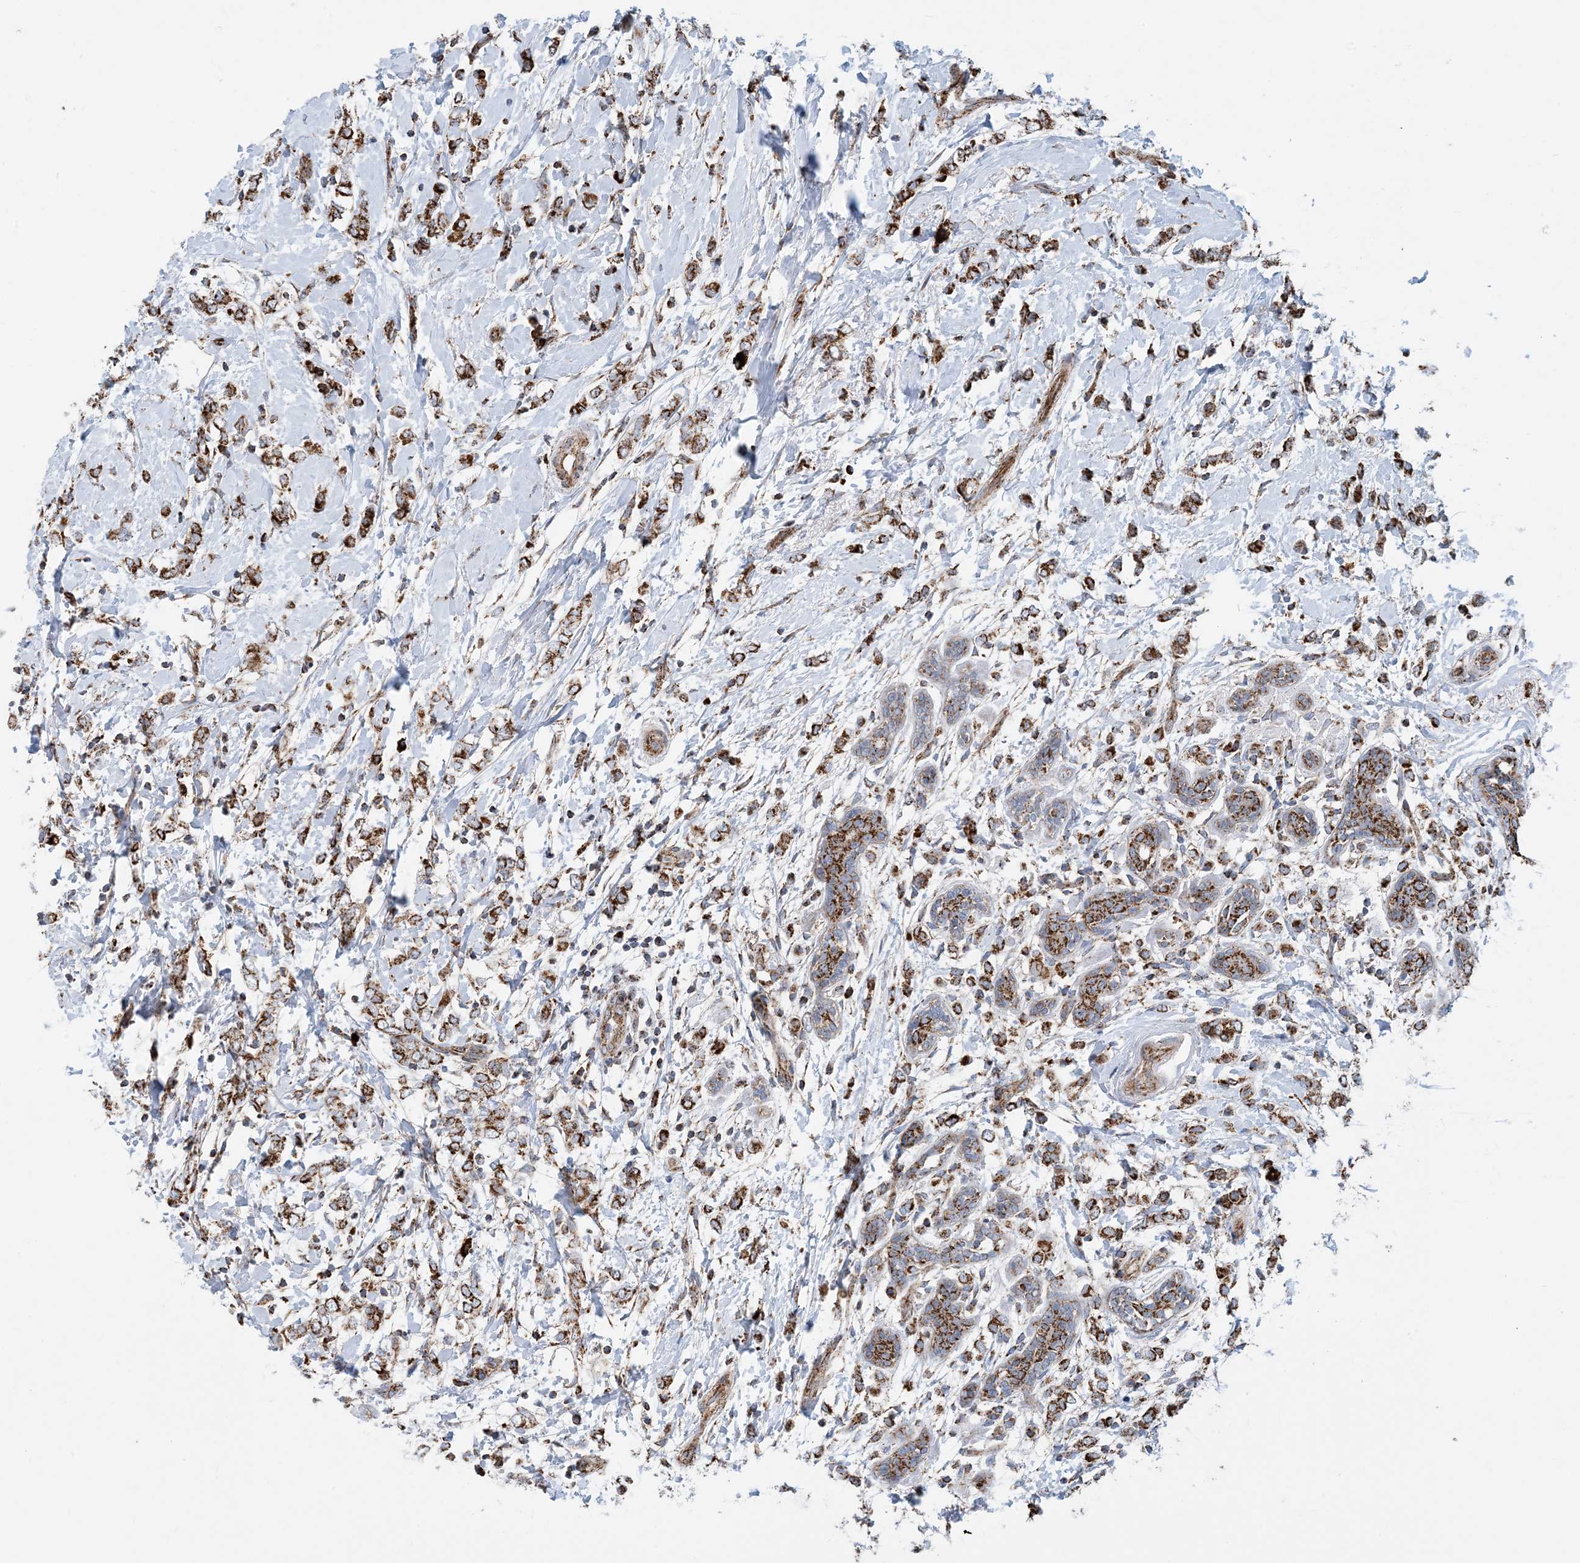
{"staining": {"intensity": "strong", "quantity": ">75%", "location": "cytoplasmic/membranous"}, "tissue": "breast cancer", "cell_type": "Tumor cells", "image_type": "cancer", "snomed": [{"axis": "morphology", "description": "Normal tissue, NOS"}, {"axis": "morphology", "description": "Lobular carcinoma"}, {"axis": "topography", "description": "Breast"}], "caption": "This photomicrograph reveals immunohistochemistry (IHC) staining of breast cancer (lobular carcinoma), with high strong cytoplasmic/membranous expression in about >75% of tumor cells.", "gene": "PCDHGA1", "patient": {"sex": "female", "age": 47}}